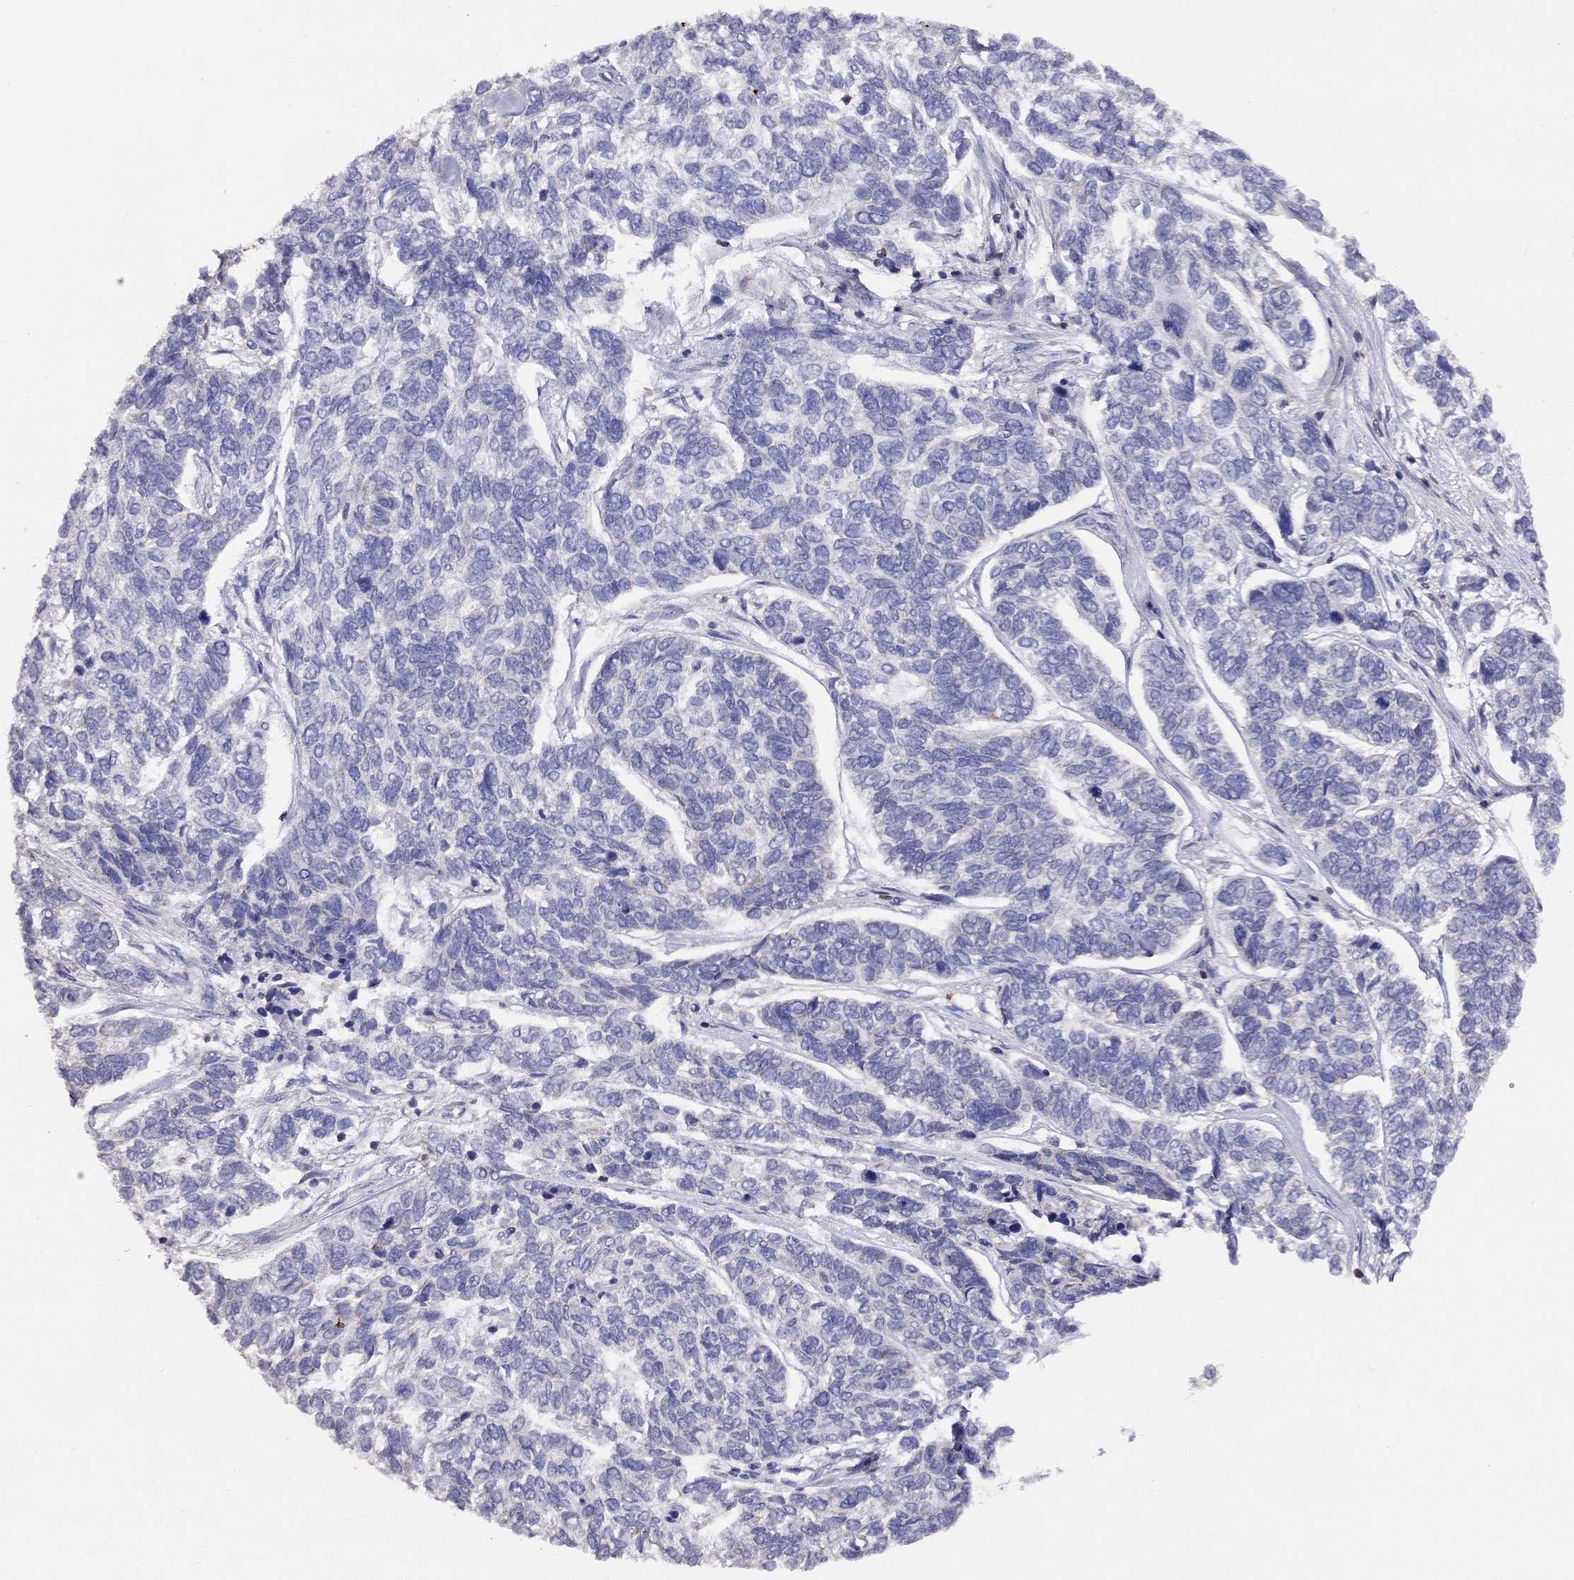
{"staining": {"intensity": "negative", "quantity": "none", "location": "none"}, "tissue": "skin cancer", "cell_type": "Tumor cells", "image_type": "cancer", "snomed": [{"axis": "morphology", "description": "Basal cell carcinoma"}, {"axis": "topography", "description": "Skin"}], "caption": "The IHC image has no significant expression in tumor cells of skin cancer tissue.", "gene": "CITED1", "patient": {"sex": "female", "age": 65}}